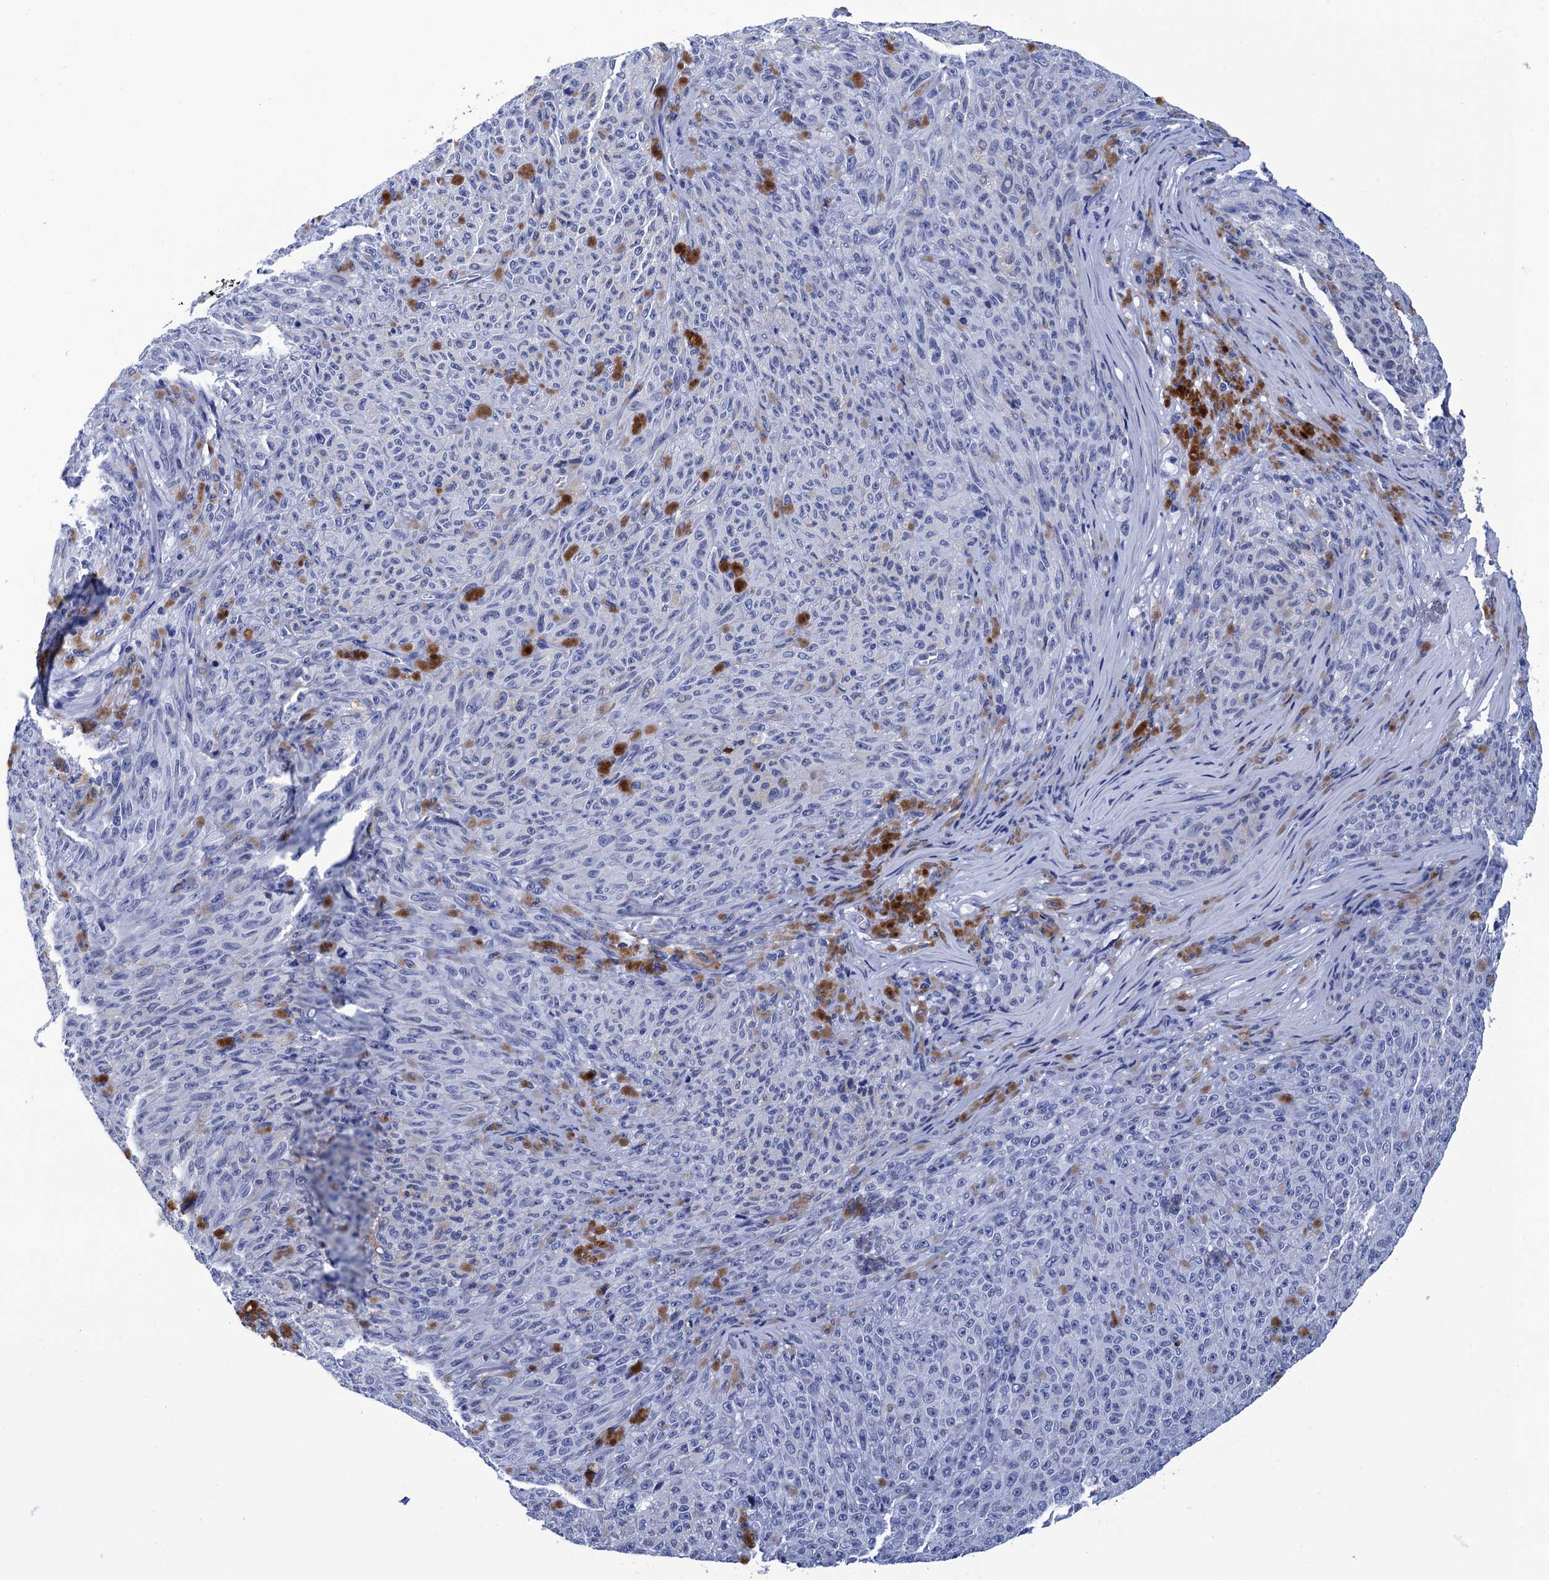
{"staining": {"intensity": "negative", "quantity": "none", "location": "none"}, "tissue": "melanoma", "cell_type": "Tumor cells", "image_type": "cancer", "snomed": [{"axis": "morphology", "description": "Malignant melanoma, NOS"}, {"axis": "topography", "description": "Skin"}], "caption": "Immunohistochemistry (IHC) of human malignant melanoma exhibits no positivity in tumor cells.", "gene": "METTL25", "patient": {"sex": "female", "age": 82}}